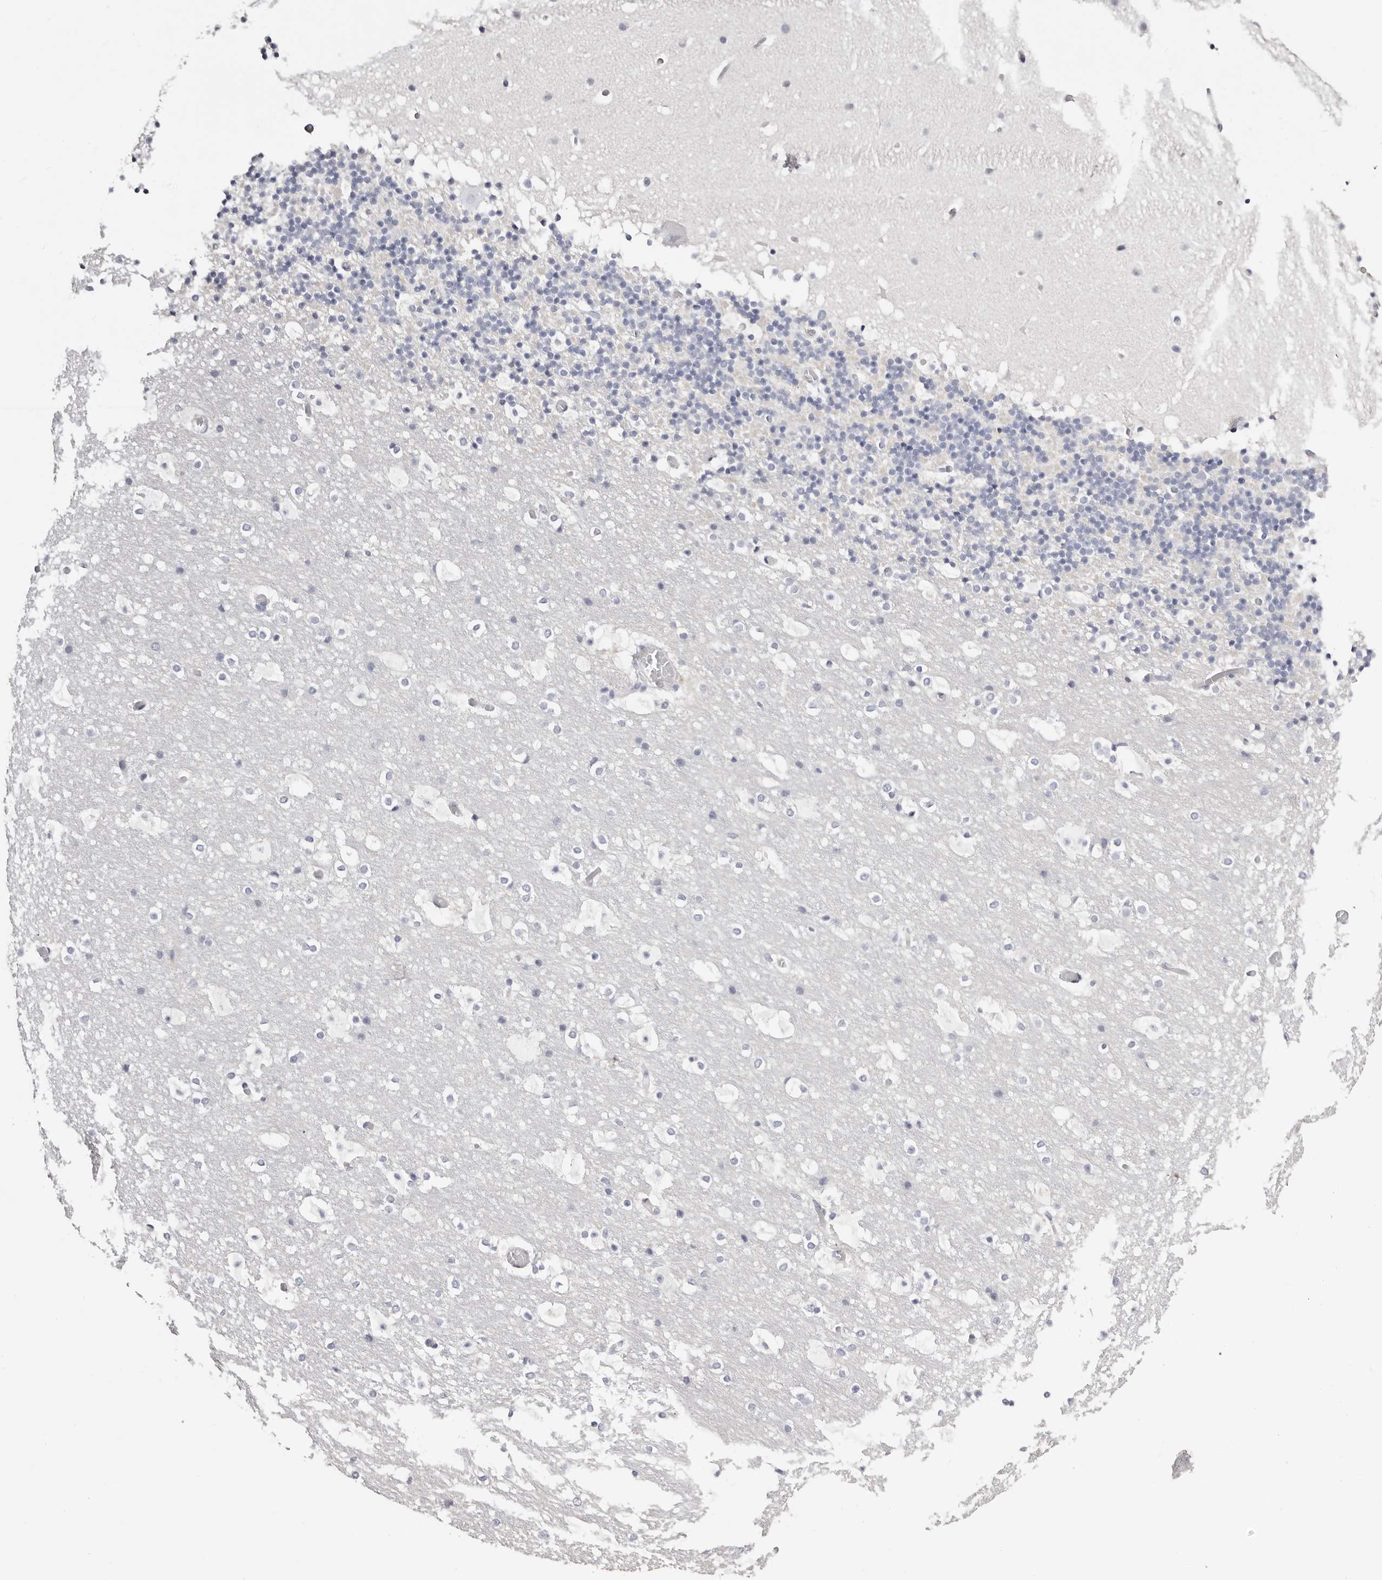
{"staining": {"intensity": "negative", "quantity": "none", "location": "none"}, "tissue": "cerebellum", "cell_type": "Cells in granular layer", "image_type": "normal", "snomed": [{"axis": "morphology", "description": "Normal tissue, NOS"}, {"axis": "topography", "description": "Cerebellum"}], "caption": "Immunohistochemical staining of normal human cerebellum displays no significant staining in cells in granular layer.", "gene": "AKNAD1", "patient": {"sex": "male", "age": 57}}